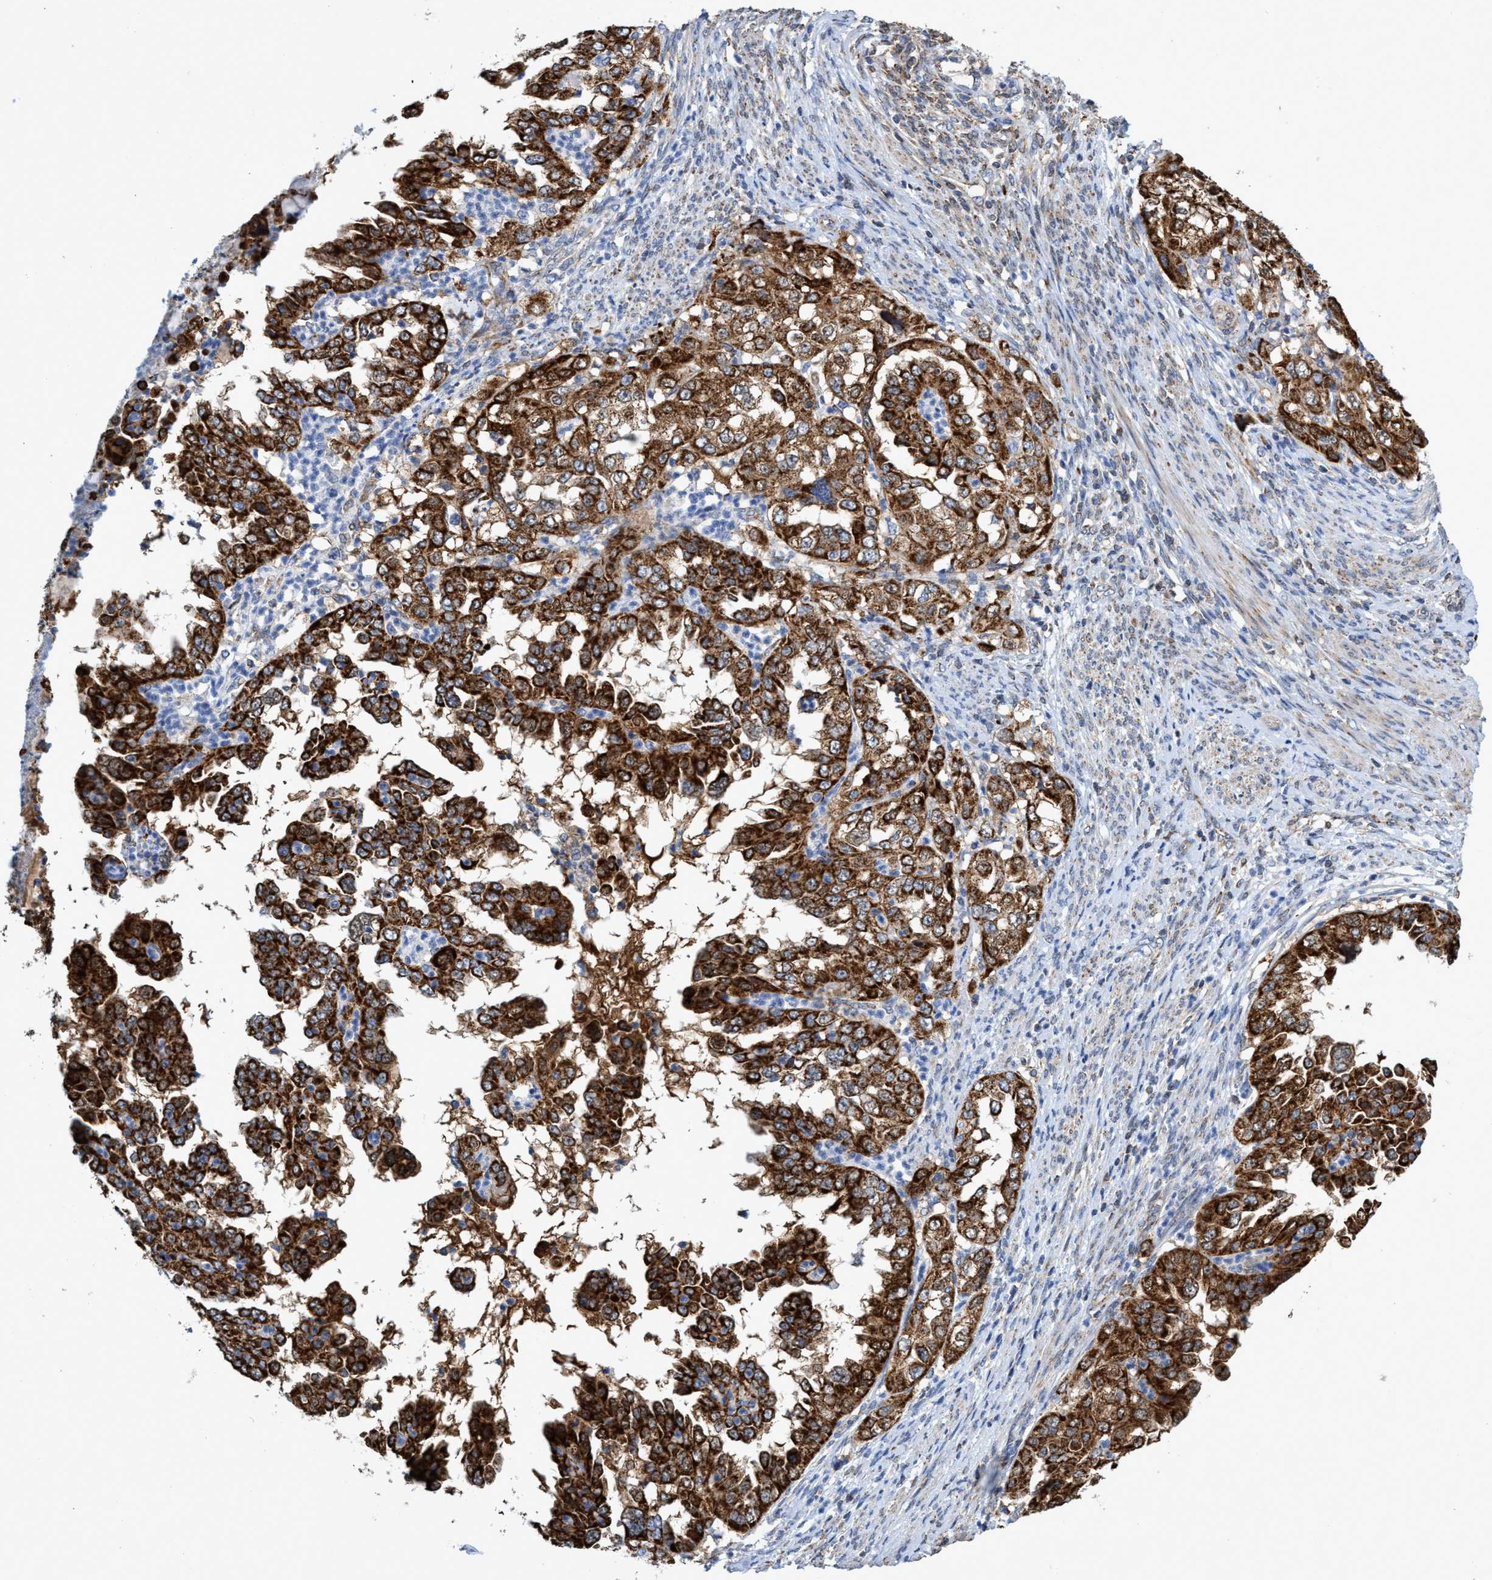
{"staining": {"intensity": "strong", "quantity": ">75%", "location": "cytoplasmic/membranous"}, "tissue": "endometrial cancer", "cell_type": "Tumor cells", "image_type": "cancer", "snomed": [{"axis": "morphology", "description": "Adenocarcinoma, NOS"}, {"axis": "topography", "description": "Endometrium"}], "caption": "This photomicrograph reveals immunohistochemistry (IHC) staining of endometrial adenocarcinoma, with high strong cytoplasmic/membranous positivity in approximately >75% of tumor cells.", "gene": "CRYZ", "patient": {"sex": "female", "age": 85}}